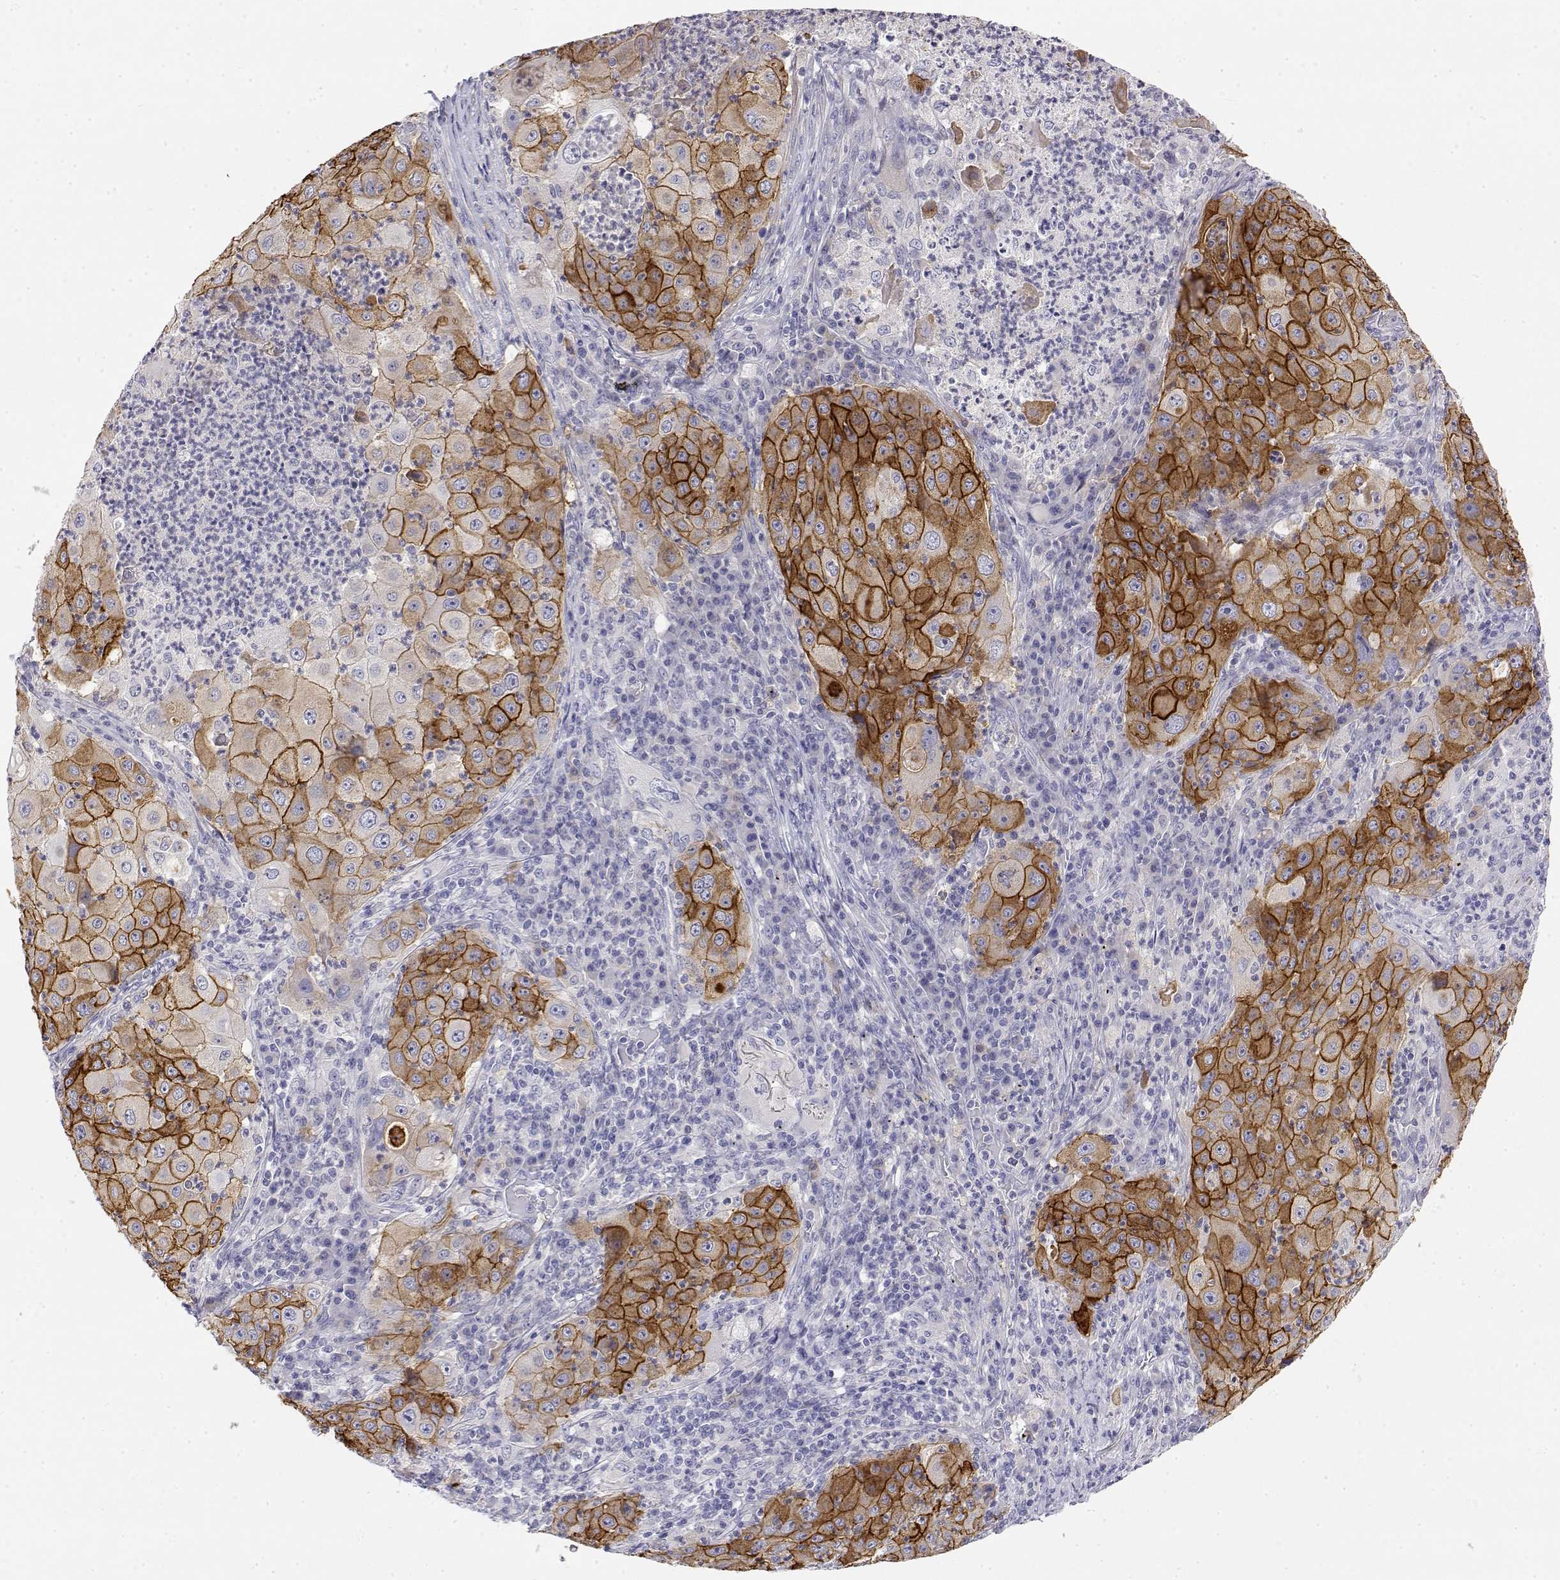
{"staining": {"intensity": "strong", "quantity": ">75%", "location": "cytoplasmic/membranous"}, "tissue": "lung cancer", "cell_type": "Tumor cells", "image_type": "cancer", "snomed": [{"axis": "morphology", "description": "Squamous cell carcinoma, NOS"}, {"axis": "topography", "description": "Lung"}], "caption": "Lung cancer (squamous cell carcinoma) was stained to show a protein in brown. There is high levels of strong cytoplasmic/membranous expression in about >75% of tumor cells.", "gene": "LY6D", "patient": {"sex": "female", "age": 59}}